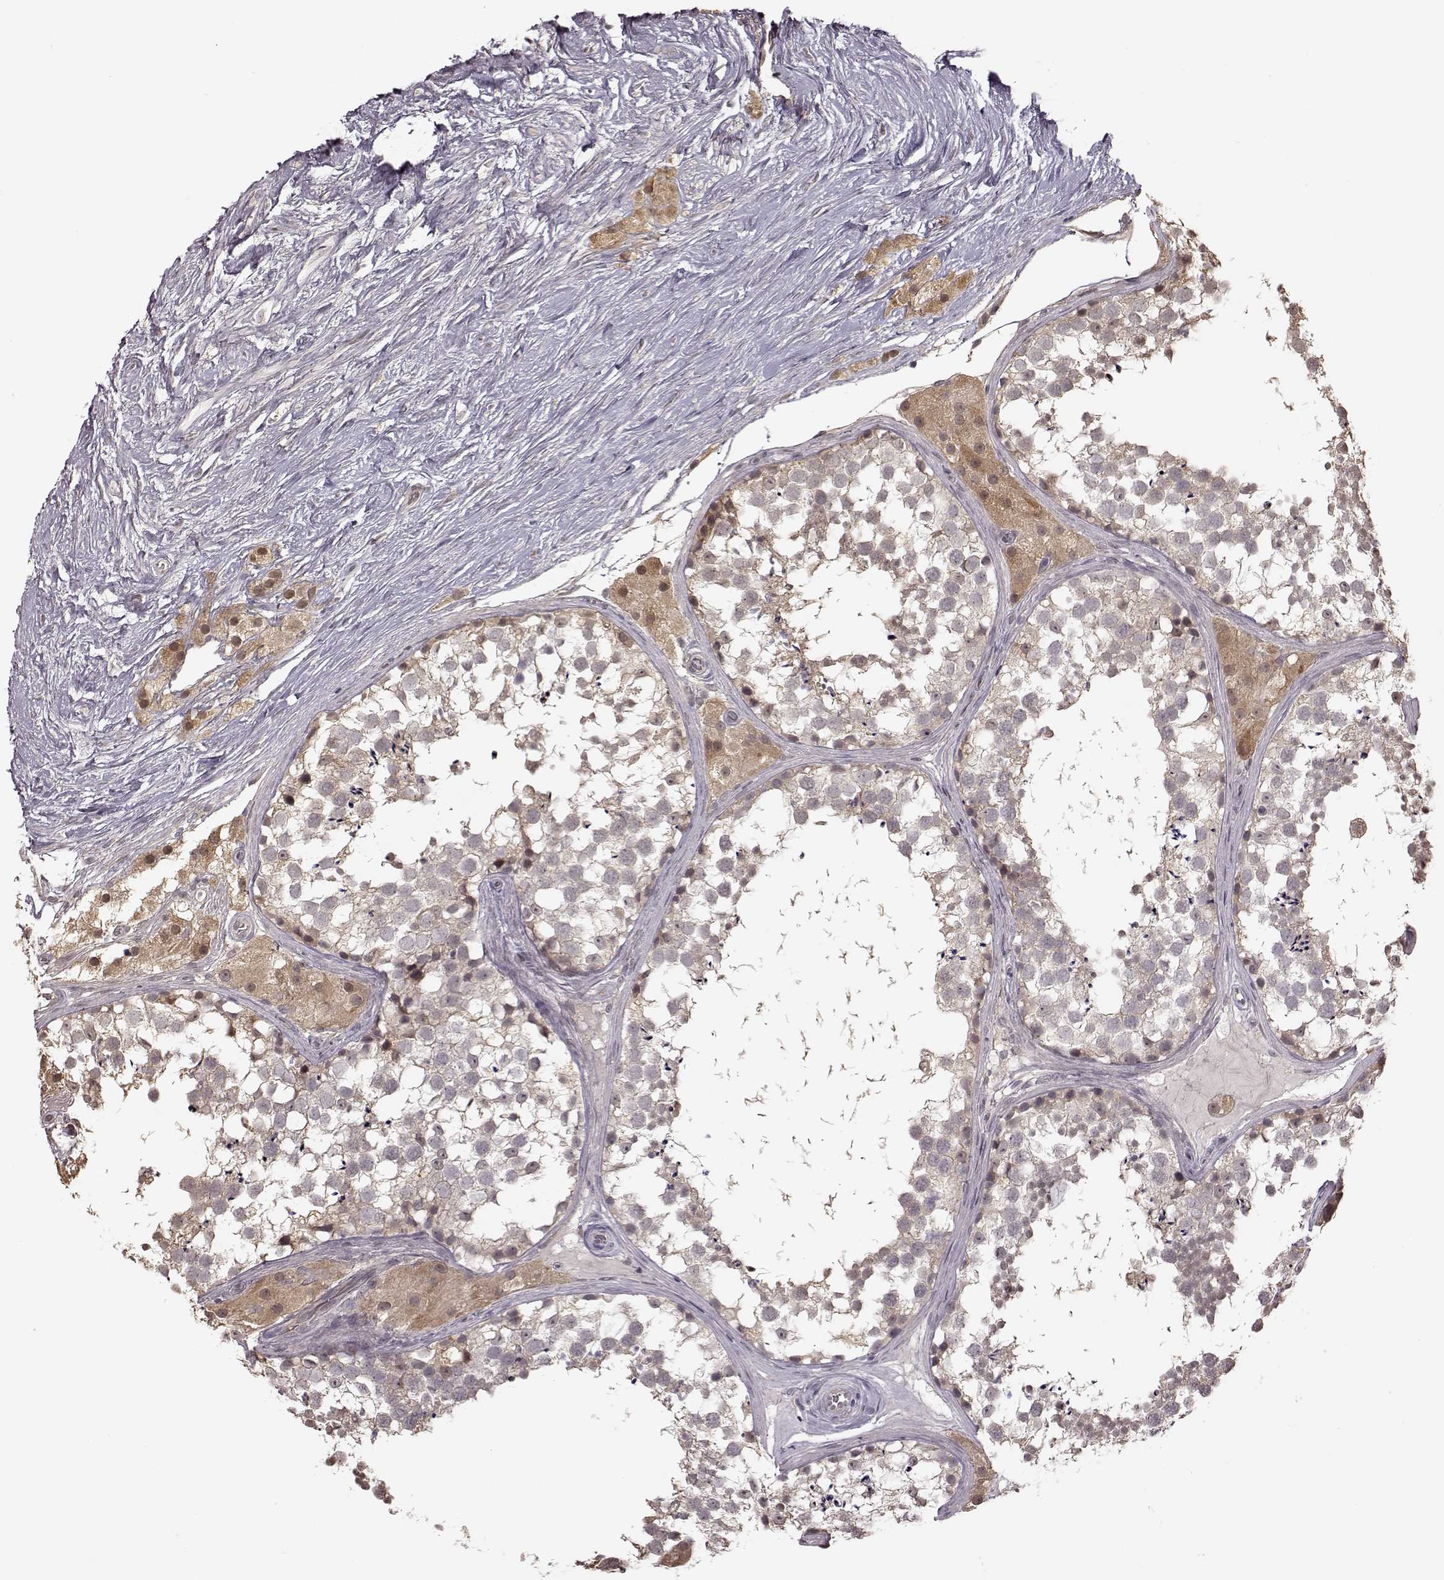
{"staining": {"intensity": "weak", "quantity": "<25%", "location": "cytoplasmic/membranous"}, "tissue": "testis", "cell_type": "Cells in seminiferous ducts", "image_type": "normal", "snomed": [{"axis": "morphology", "description": "Normal tissue, NOS"}, {"axis": "morphology", "description": "Seminoma, NOS"}, {"axis": "topography", "description": "Testis"}], "caption": "Immunohistochemistry (IHC) image of normal testis: human testis stained with DAB shows no significant protein staining in cells in seminiferous ducts. (DAB IHC with hematoxylin counter stain).", "gene": "CRB1", "patient": {"sex": "male", "age": 65}}